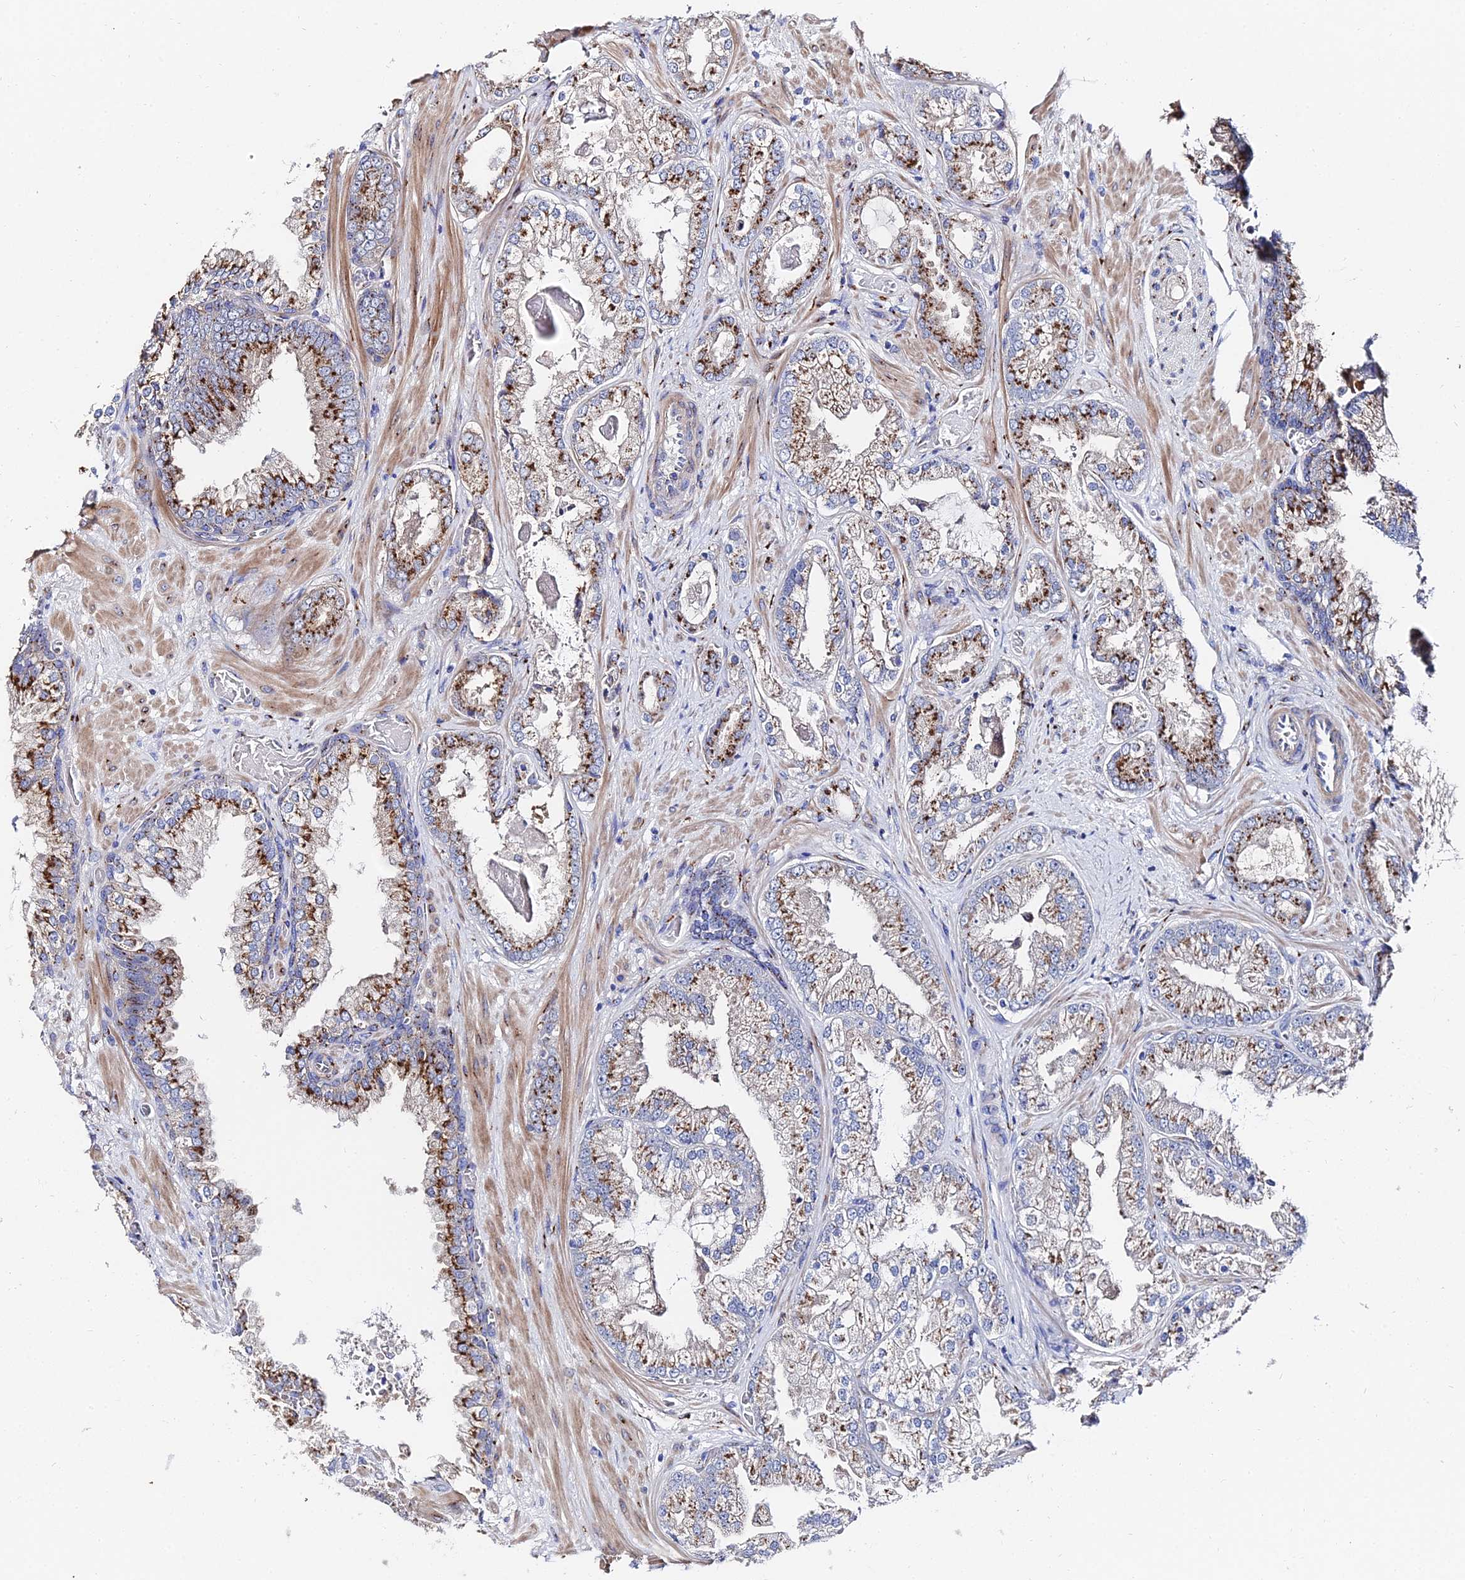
{"staining": {"intensity": "strong", "quantity": "25%-75%", "location": "cytoplasmic/membranous"}, "tissue": "prostate cancer", "cell_type": "Tumor cells", "image_type": "cancer", "snomed": [{"axis": "morphology", "description": "Adenocarcinoma, Low grade"}, {"axis": "topography", "description": "Prostate"}], "caption": "This is an image of immunohistochemistry staining of prostate cancer, which shows strong expression in the cytoplasmic/membranous of tumor cells.", "gene": "BORCS8", "patient": {"sex": "male", "age": 57}}